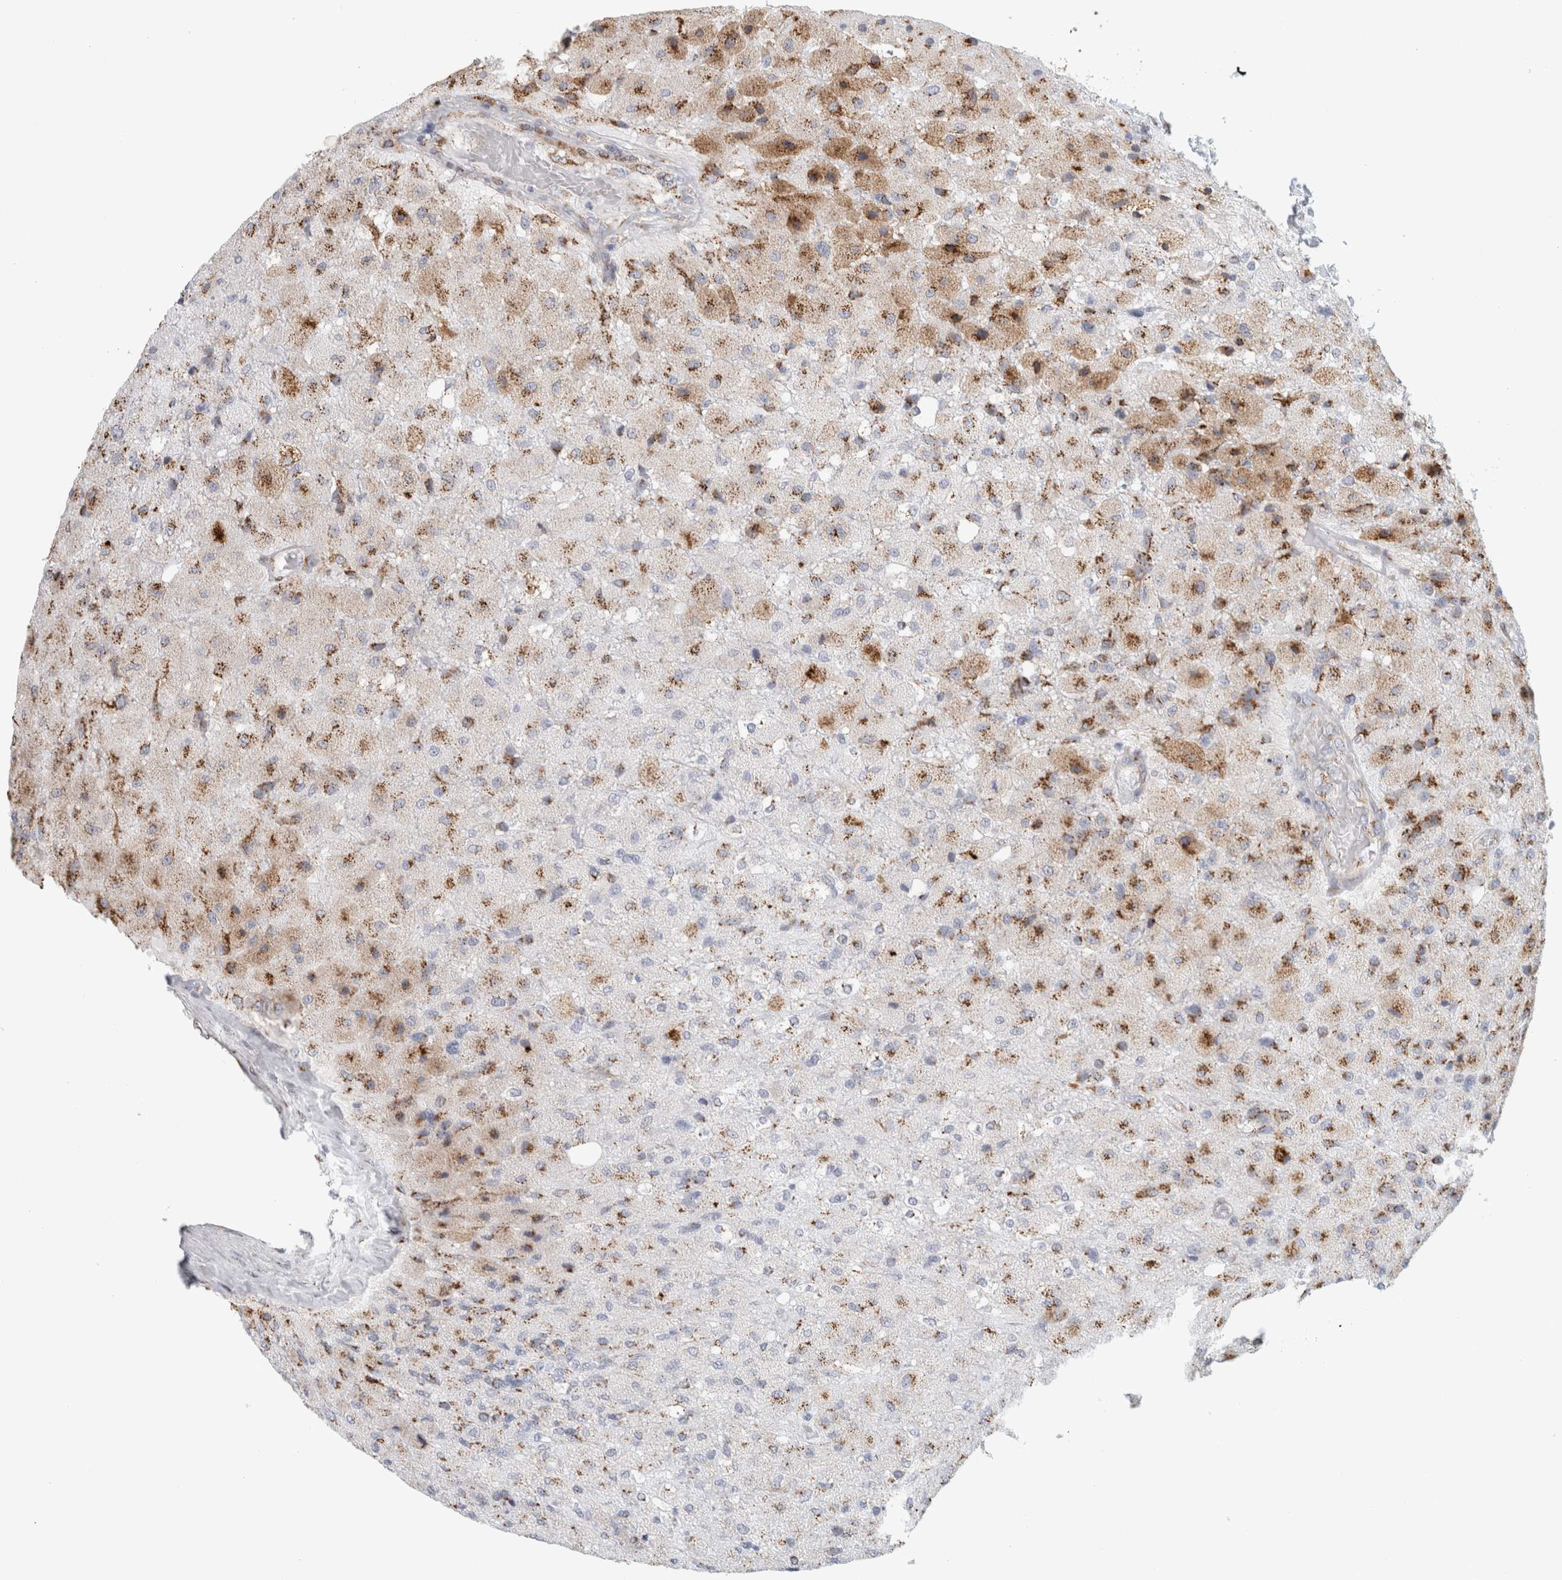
{"staining": {"intensity": "moderate", "quantity": "25%-75%", "location": "cytoplasmic/membranous"}, "tissue": "glioma", "cell_type": "Tumor cells", "image_type": "cancer", "snomed": [{"axis": "morphology", "description": "Normal tissue, NOS"}, {"axis": "morphology", "description": "Glioma, malignant, High grade"}, {"axis": "topography", "description": "Cerebral cortex"}], "caption": "Immunohistochemical staining of high-grade glioma (malignant) reveals medium levels of moderate cytoplasmic/membranous positivity in about 25%-75% of tumor cells. (DAB IHC, brown staining for protein, blue staining for nuclei).", "gene": "MCFD2", "patient": {"sex": "male", "age": 77}}